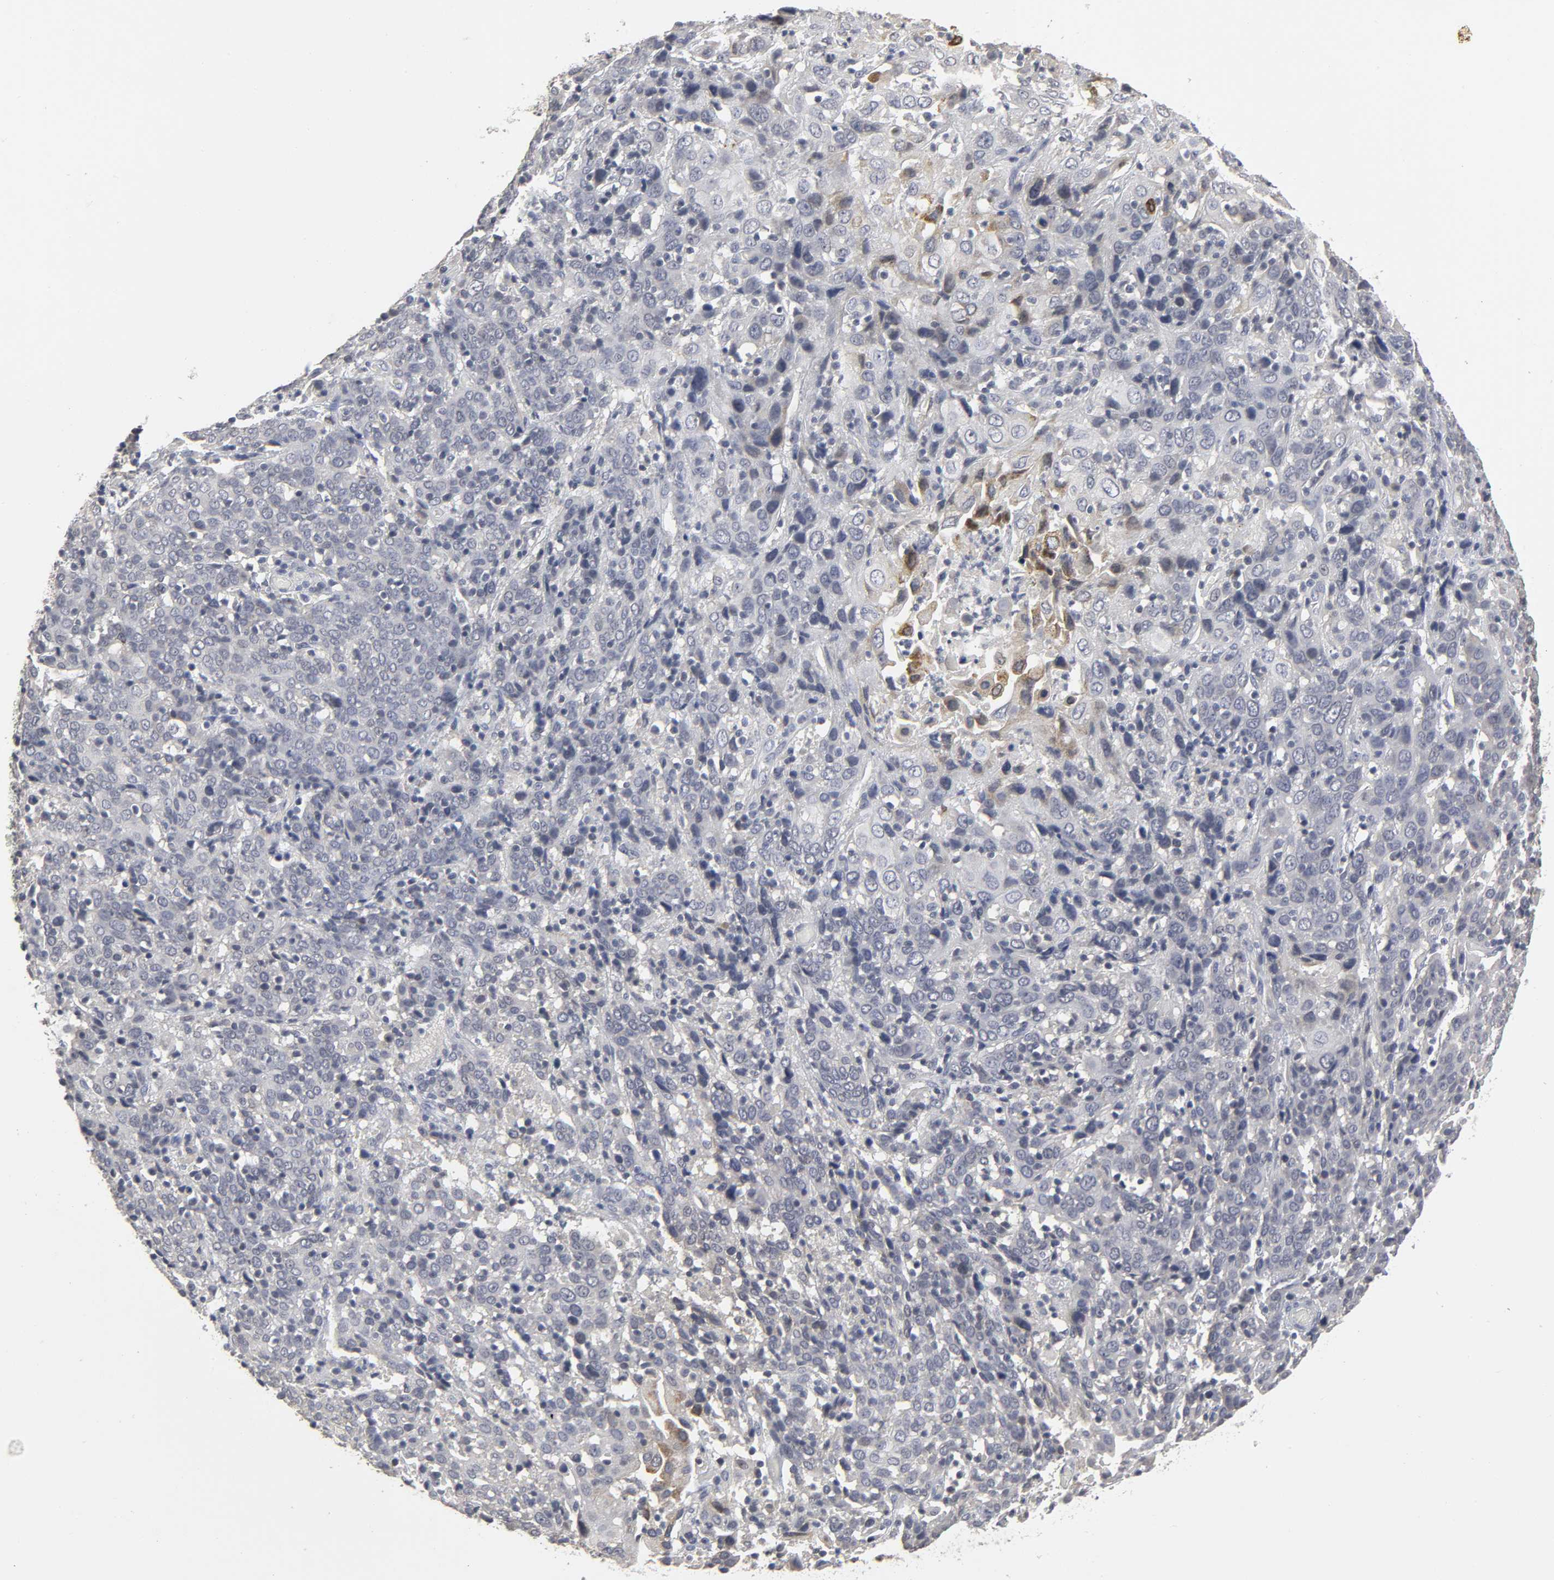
{"staining": {"intensity": "moderate", "quantity": "<25%", "location": "cytoplasmic/membranous"}, "tissue": "cervical cancer", "cell_type": "Tumor cells", "image_type": "cancer", "snomed": [{"axis": "morphology", "description": "Normal tissue, NOS"}, {"axis": "morphology", "description": "Squamous cell carcinoma, NOS"}, {"axis": "topography", "description": "Cervix"}], "caption": "Immunohistochemistry (DAB (3,3'-diaminobenzidine)) staining of human squamous cell carcinoma (cervical) displays moderate cytoplasmic/membranous protein staining in approximately <25% of tumor cells. The protein is stained brown, and the nuclei are stained in blue (DAB (3,3'-diaminobenzidine) IHC with brightfield microscopy, high magnification).", "gene": "TCAP", "patient": {"sex": "female", "age": 67}}